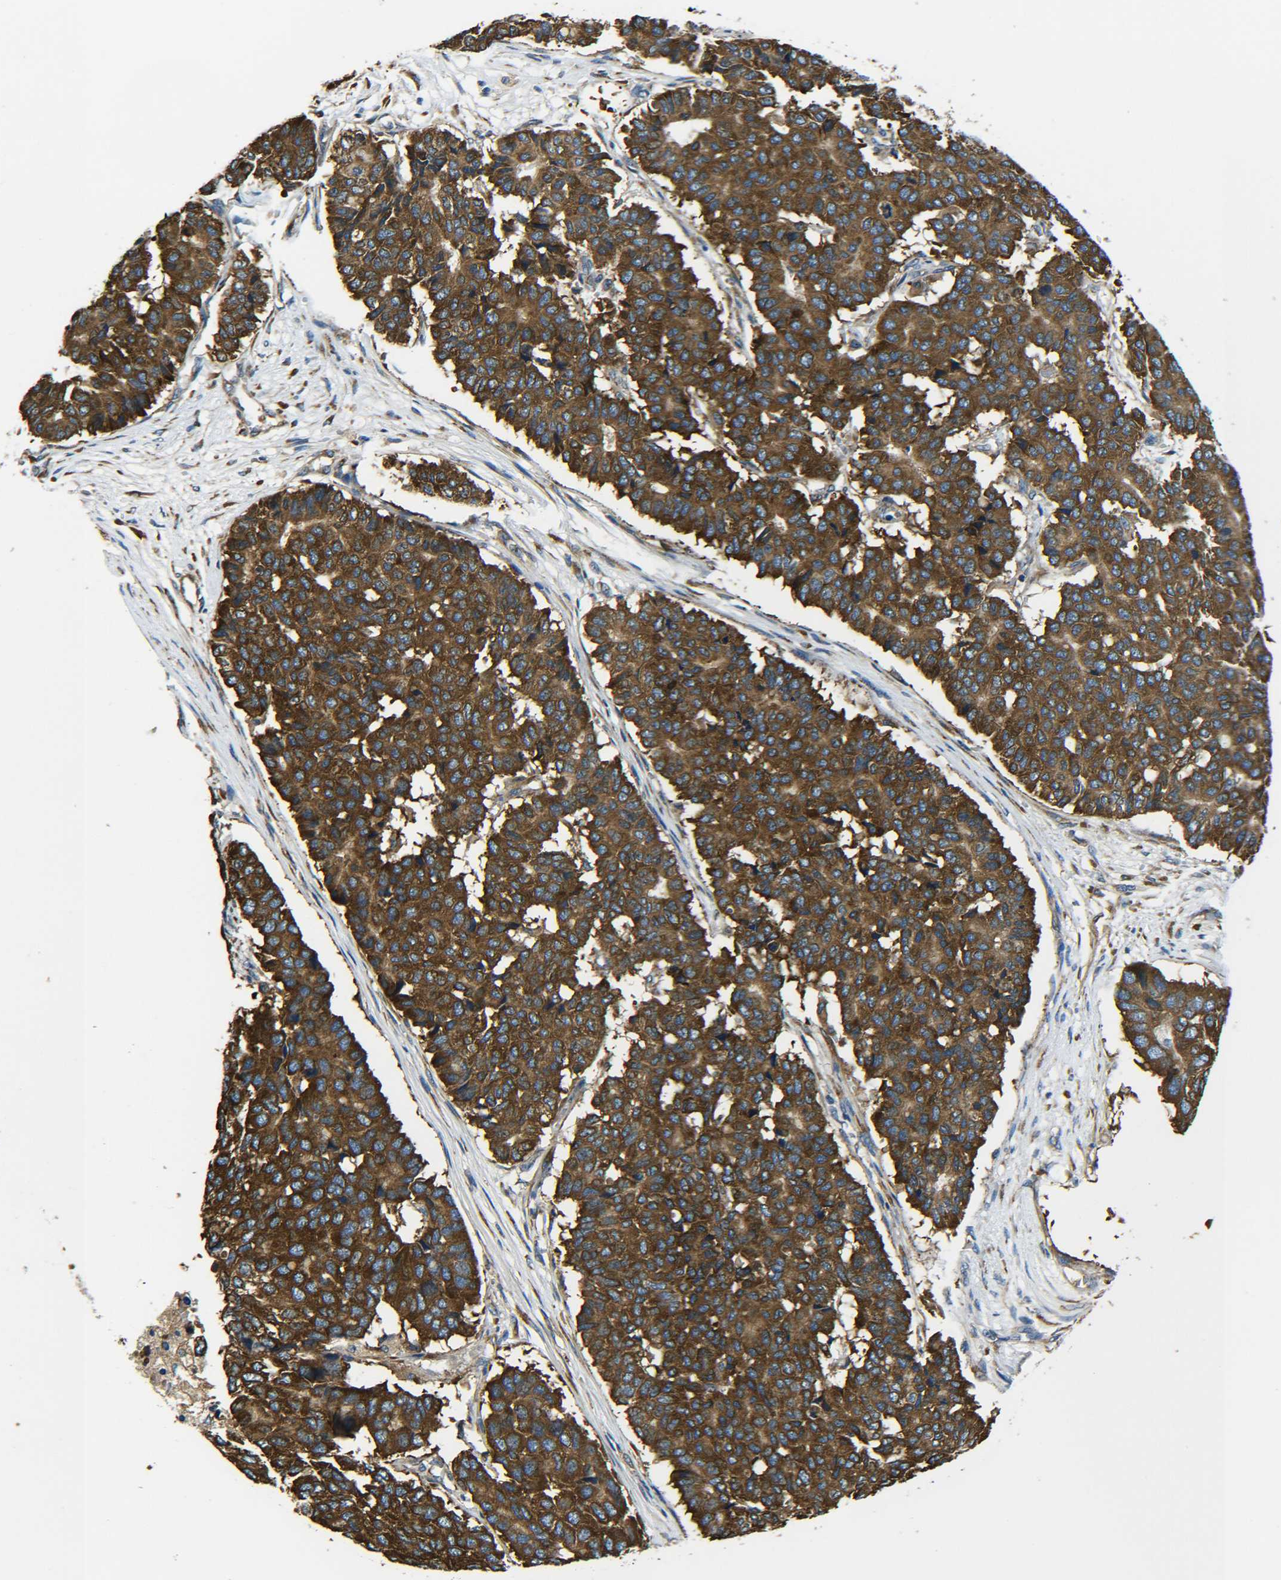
{"staining": {"intensity": "strong", "quantity": ">75%", "location": "cytoplasmic/membranous"}, "tissue": "pancreatic cancer", "cell_type": "Tumor cells", "image_type": "cancer", "snomed": [{"axis": "morphology", "description": "Adenocarcinoma, NOS"}, {"axis": "topography", "description": "Pancreas"}], "caption": "Immunohistochemical staining of pancreatic adenocarcinoma exhibits high levels of strong cytoplasmic/membranous protein expression in approximately >75% of tumor cells. Nuclei are stained in blue.", "gene": "PREB", "patient": {"sex": "male", "age": 50}}